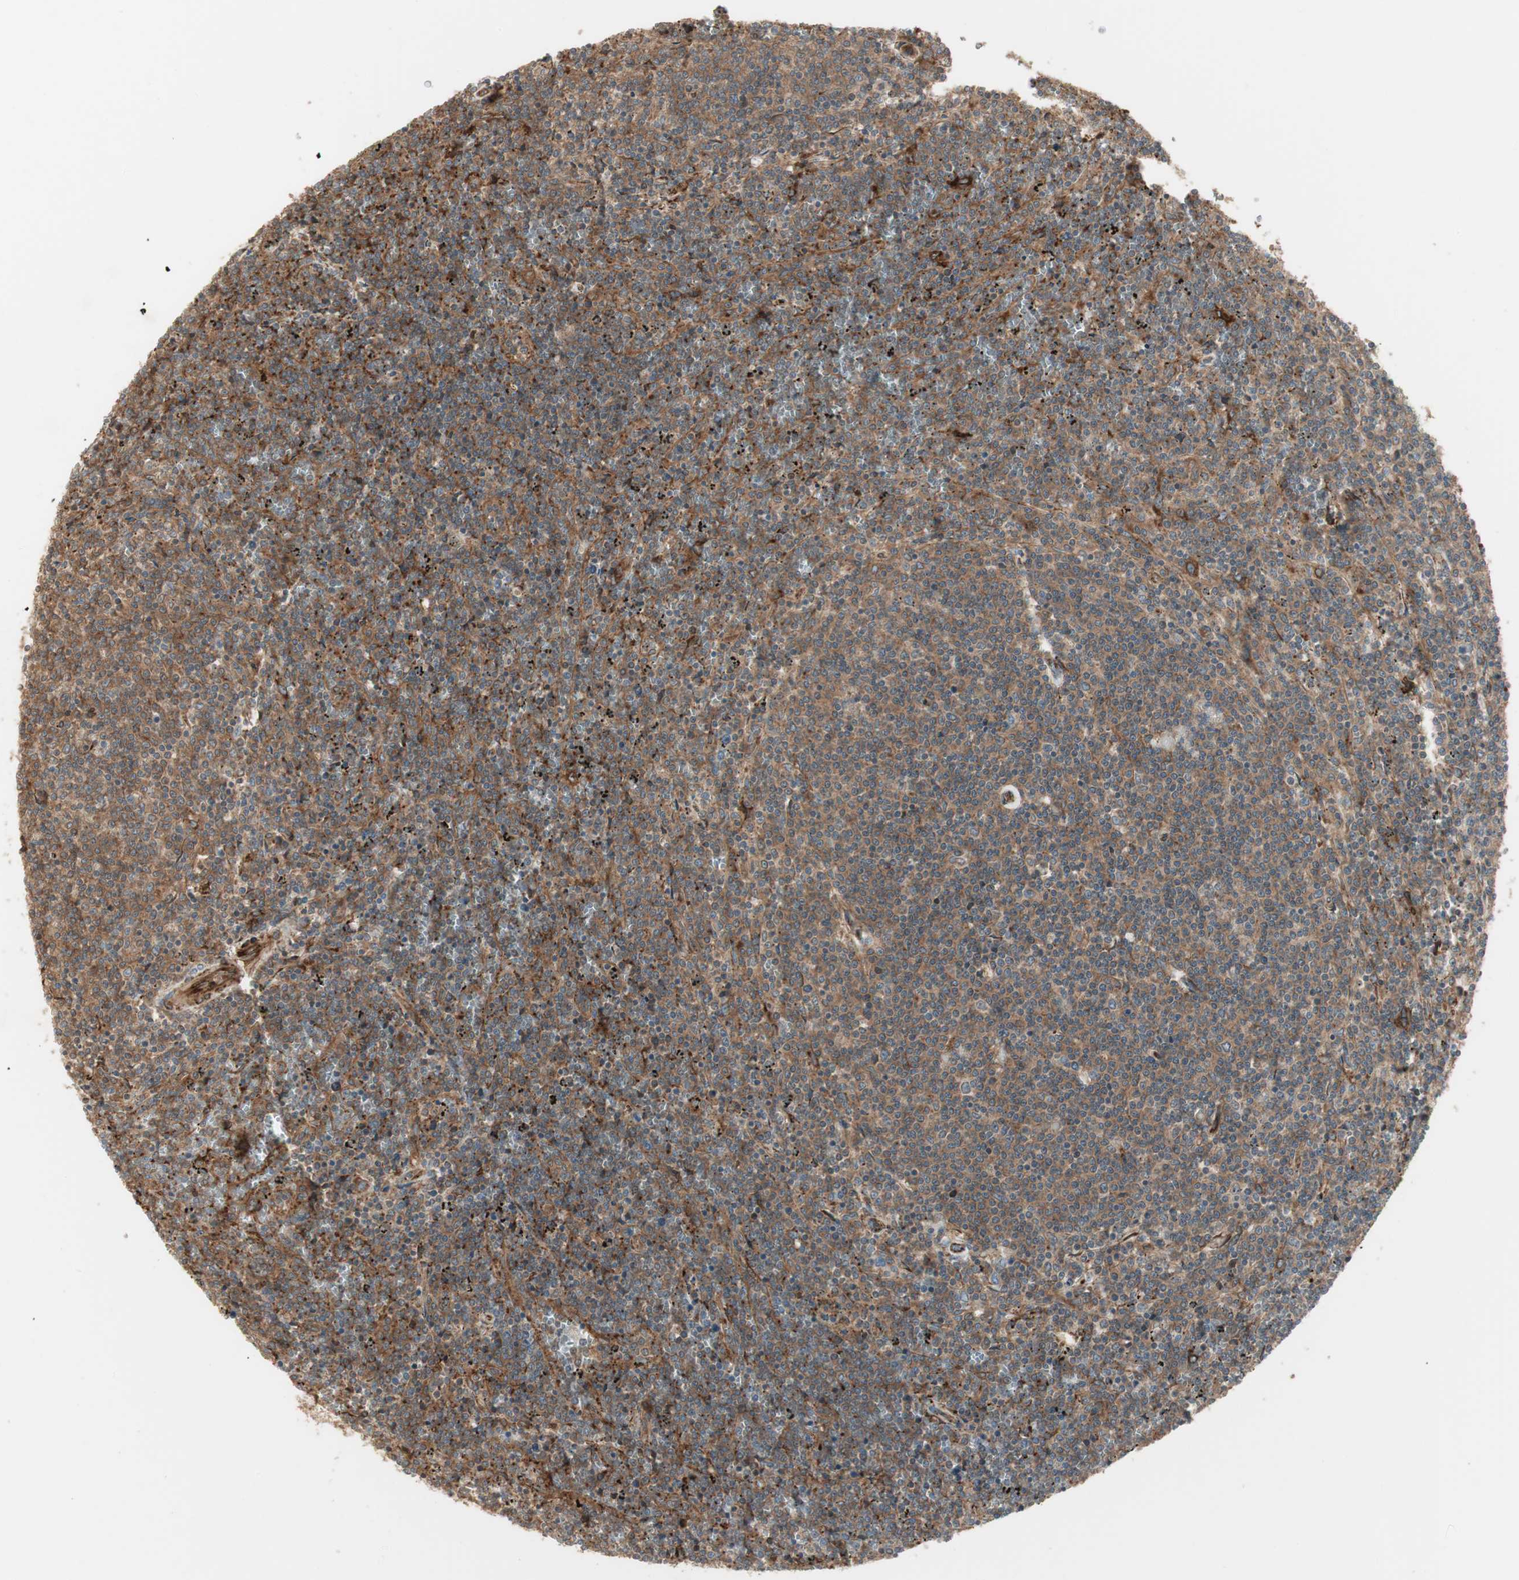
{"staining": {"intensity": "moderate", "quantity": ">75%", "location": "cytoplasmic/membranous"}, "tissue": "lymphoma", "cell_type": "Tumor cells", "image_type": "cancer", "snomed": [{"axis": "morphology", "description": "Malignant lymphoma, non-Hodgkin's type, Low grade"}, {"axis": "topography", "description": "Spleen"}], "caption": "Low-grade malignant lymphoma, non-Hodgkin's type tissue shows moderate cytoplasmic/membranous positivity in about >75% of tumor cells, visualized by immunohistochemistry.", "gene": "PRKG1", "patient": {"sex": "female", "age": 50}}